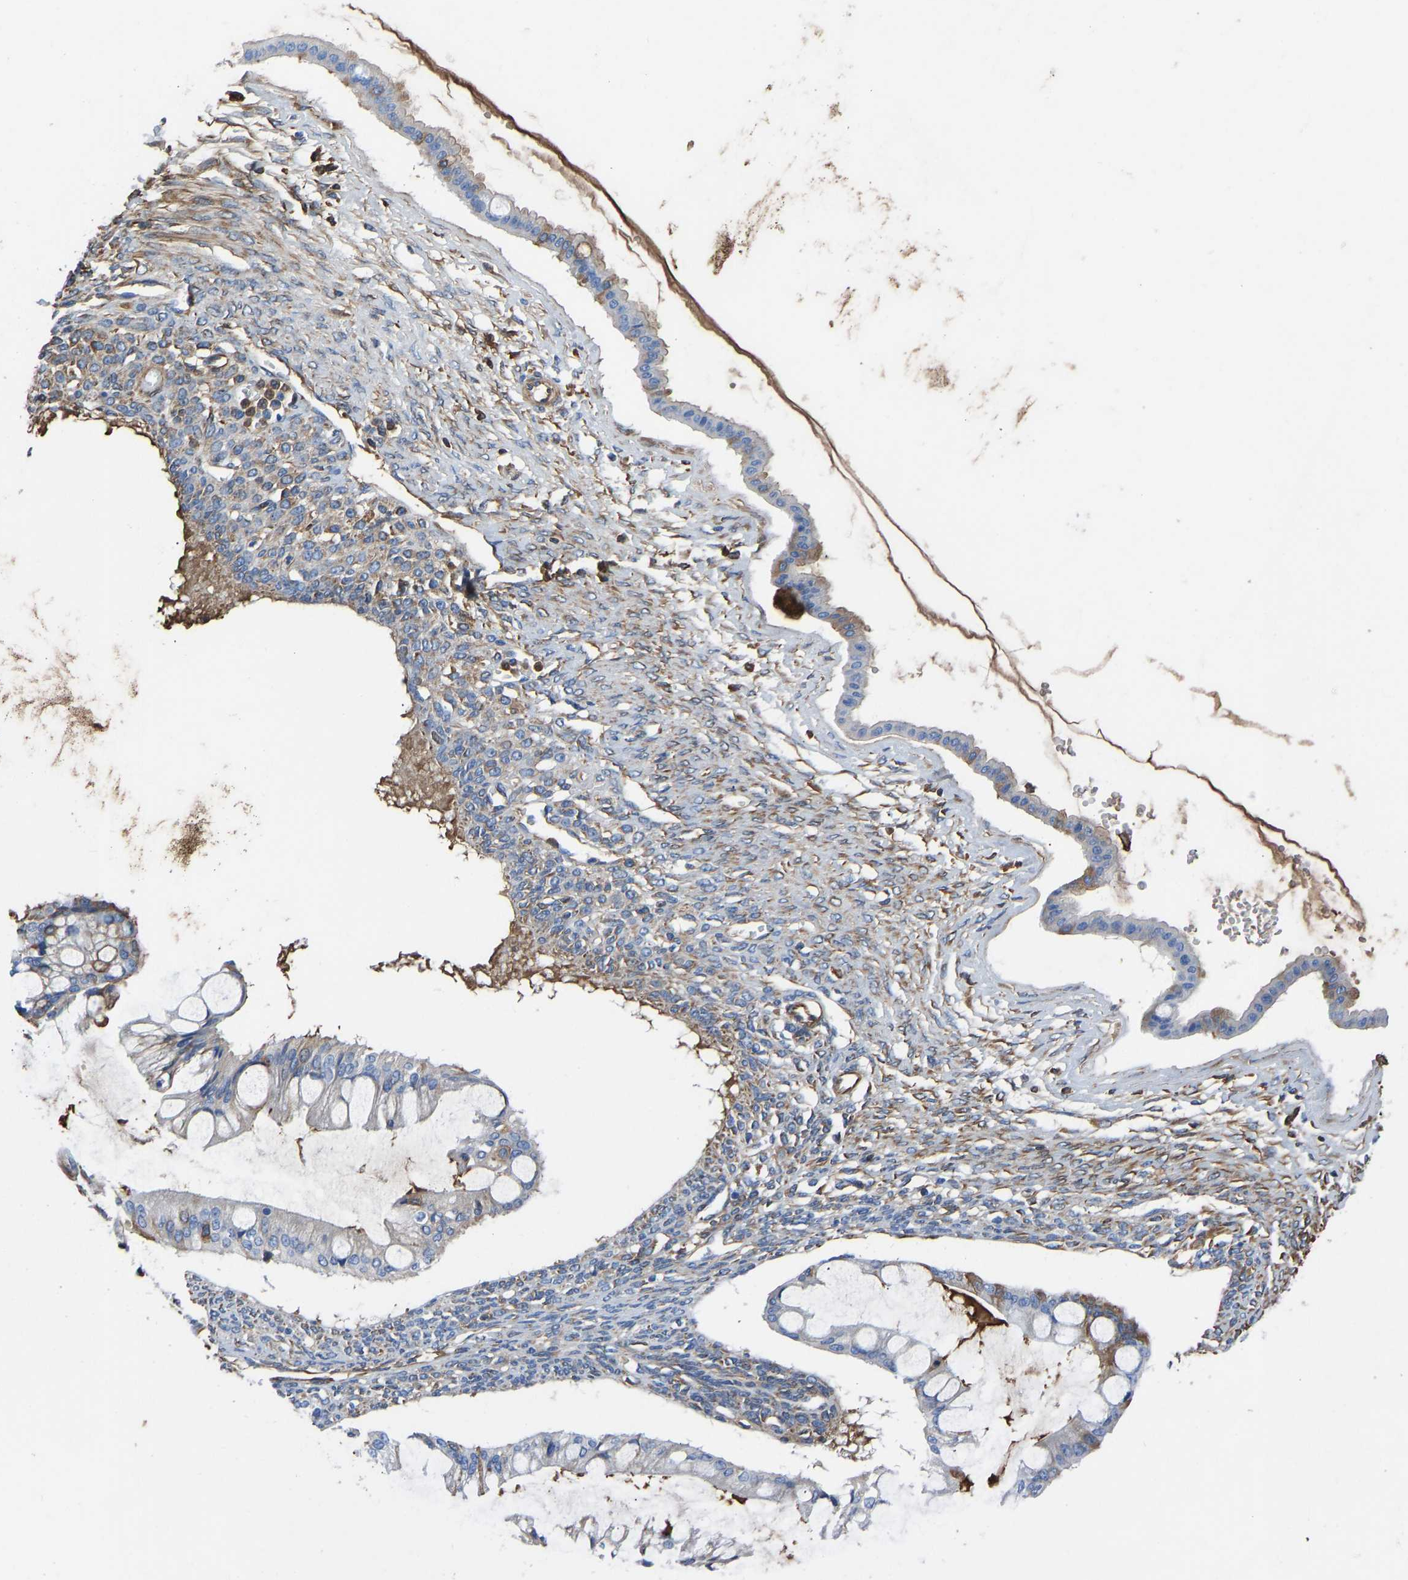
{"staining": {"intensity": "moderate", "quantity": "<25%", "location": "cytoplasmic/membranous"}, "tissue": "ovarian cancer", "cell_type": "Tumor cells", "image_type": "cancer", "snomed": [{"axis": "morphology", "description": "Cystadenocarcinoma, mucinous, NOS"}, {"axis": "topography", "description": "Ovary"}], "caption": "Protein expression analysis of human ovarian cancer (mucinous cystadenocarcinoma) reveals moderate cytoplasmic/membranous expression in approximately <25% of tumor cells.", "gene": "HSPG2", "patient": {"sex": "female", "age": 73}}